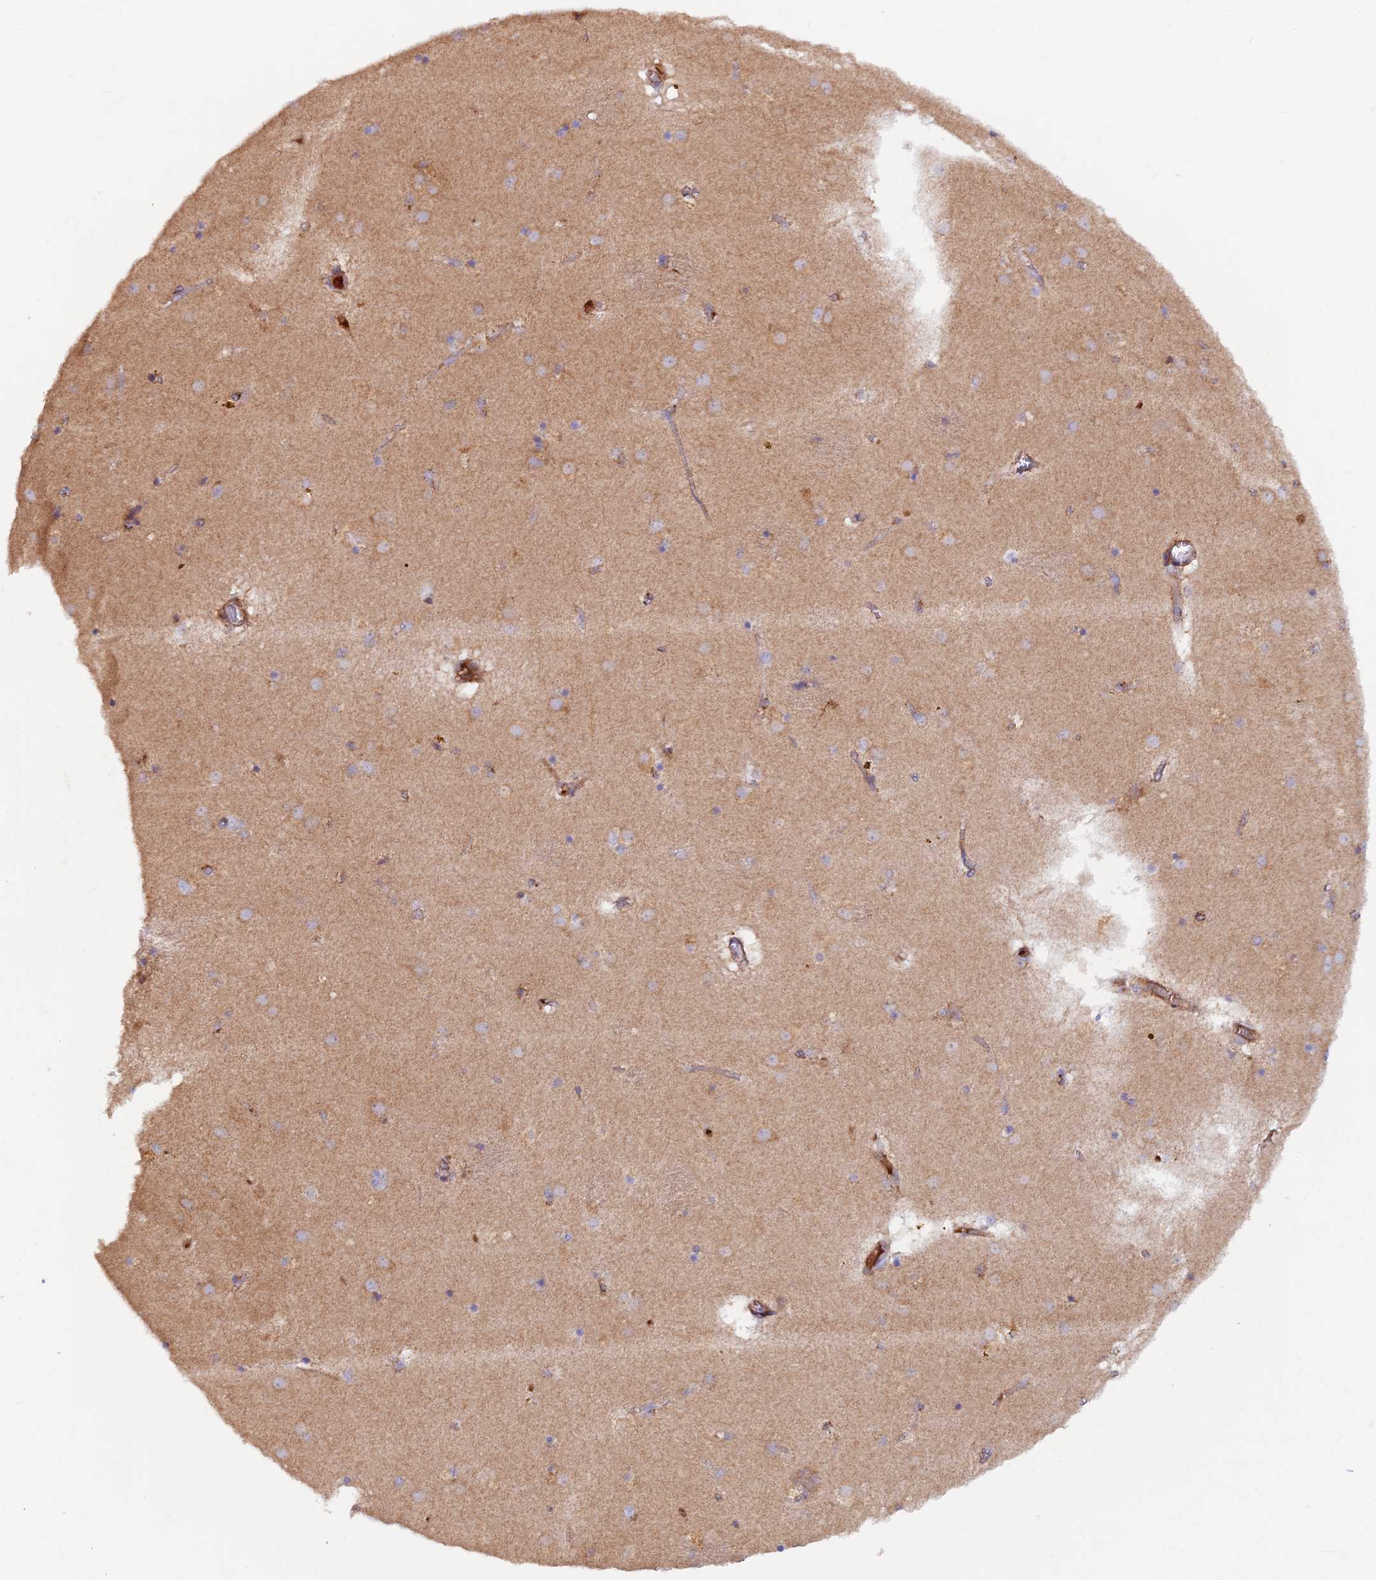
{"staining": {"intensity": "weak", "quantity": "<25%", "location": "cytoplasmic/membranous"}, "tissue": "caudate", "cell_type": "Glial cells", "image_type": "normal", "snomed": [{"axis": "morphology", "description": "Normal tissue, NOS"}, {"axis": "topography", "description": "Lateral ventricle wall"}], "caption": "DAB (3,3'-diaminobenzidine) immunohistochemical staining of benign human caudate reveals no significant positivity in glial cells.", "gene": "GMCL1", "patient": {"sex": "male", "age": 70}}